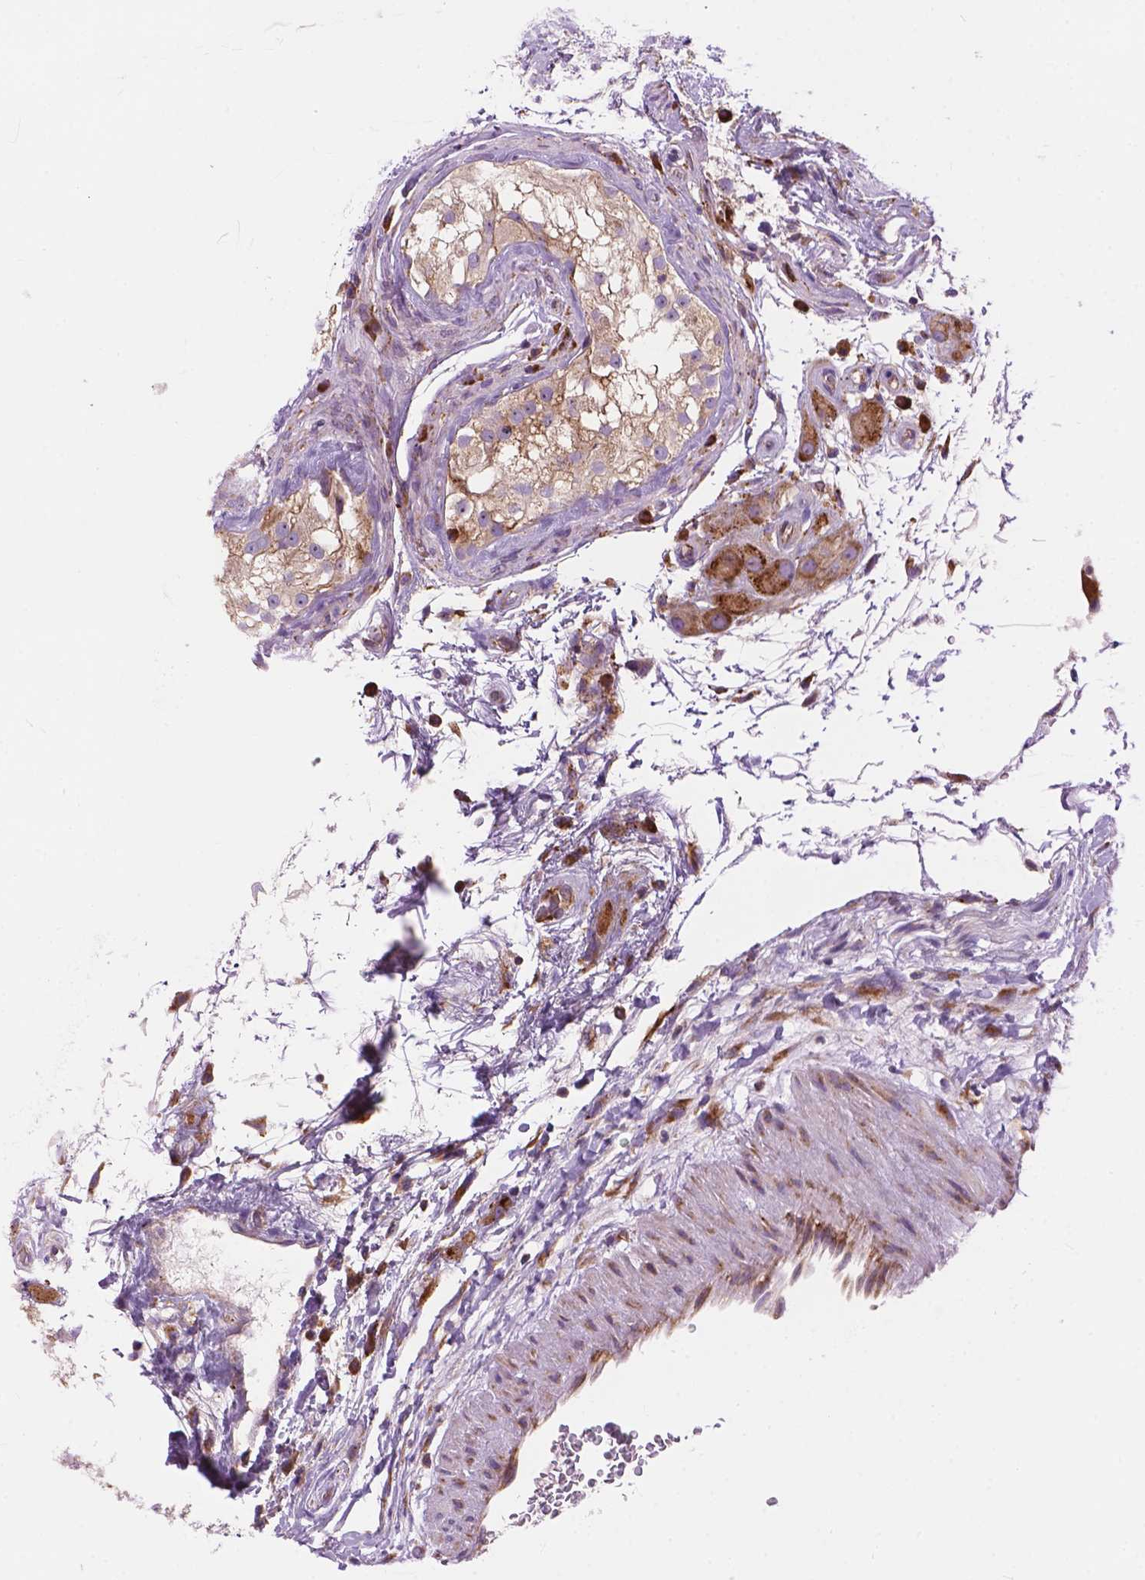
{"staining": {"intensity": "moderate", "quantity": "25%-75%", "location": "cytoplasmic/membranous"}, "tissue": "testis cancer", "cell_type": "Tumor cells", "image_type": "cancer", "snomed": [{"axis": "morphology", "description": "Seminoma, NOS"}, {"axis": "morphology", "description": "Carcinoma, Embryonal, NOS"}, {"axis": "topography", "description": "Testis"}], "caption": "Immunohistochemical staining of testis seminoma shows medium levels of moderate cytoplasmic/membranous protein positivity in approximately 25%-75% of tumor cells.", "gene": "RPL37A", "patient": {"sex": "male", "age": 41}}